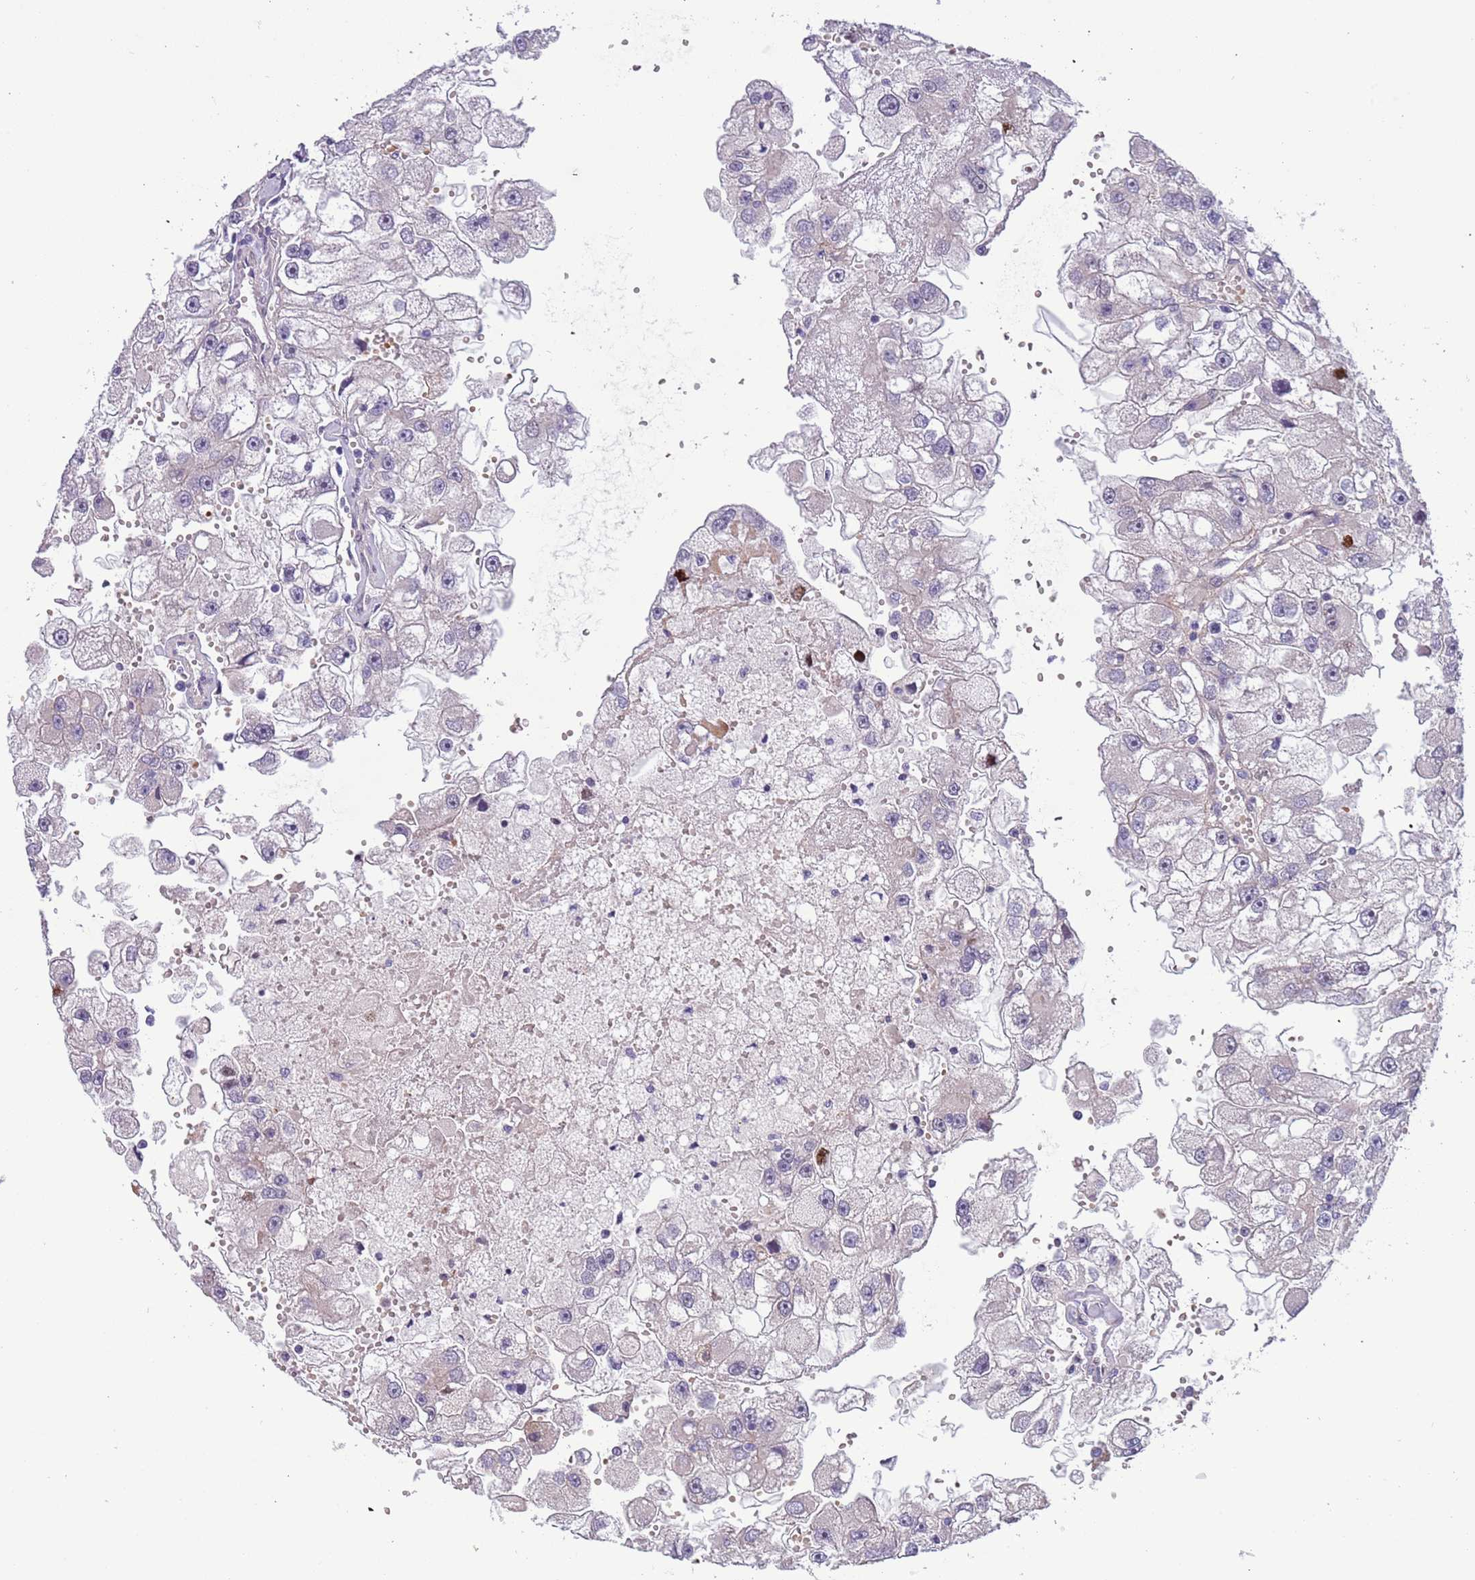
{"staining": {"intensity": "negative", "quantity": "none", "location": "none"}, "tissue": "renal cancer", "cell_type": "Tumor cells", "image_type": "cancer", "snomed": [{"axis": "morphology", "description": "Adenocarcinoma, NOS"}, {"axis": "topography", "description": "Kidney"}], "caption": "Tumor cells are negative for brown protein staining in adenocarcinoma (renal).", "gene": "PLEKHH1", "patient": {"sex": "male", "age": 63}}